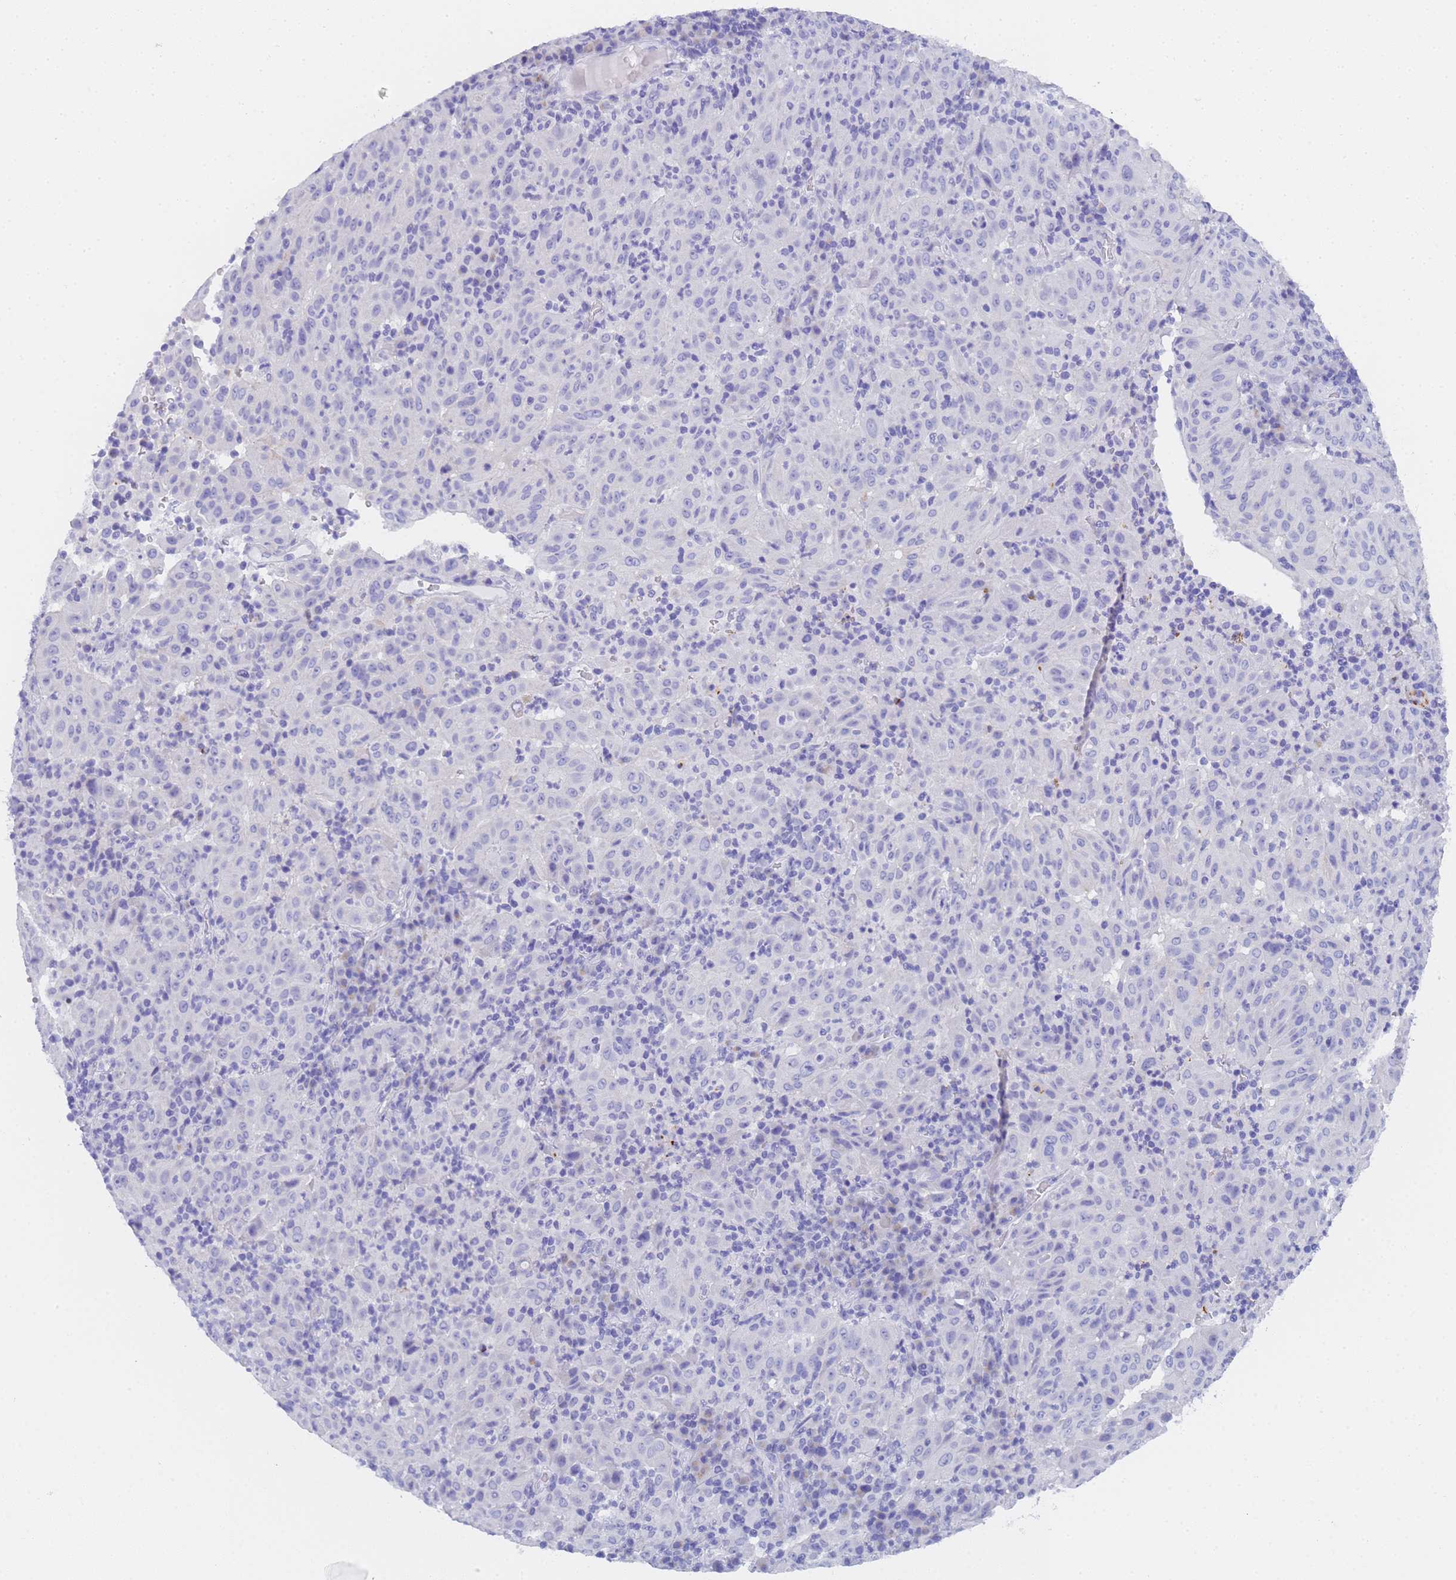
{"staining": {"intensity": "negative", "quantity": "none", "location": "none"}, "tissue": "pancreatic cancer", "cell_type": "Tumor cells", "image_type": "cancer", "snomed": [{"axis": "morphology", "description": "Adenocarcinoma, NOS"}, {"axis": "topography", "description": "Pancreas"}], "caption": "IHC image of neoplastic tissue: human adenocarcinoma (pancreatic) stained with DAB (3,3'-diaminobenzidine) reveals no significant protein positivity in tumor cells. (Brightfield microscopy of DAB IHC at high magnification).", "gene": "STATH", "patient": {"sex": "male", "age": 63}}